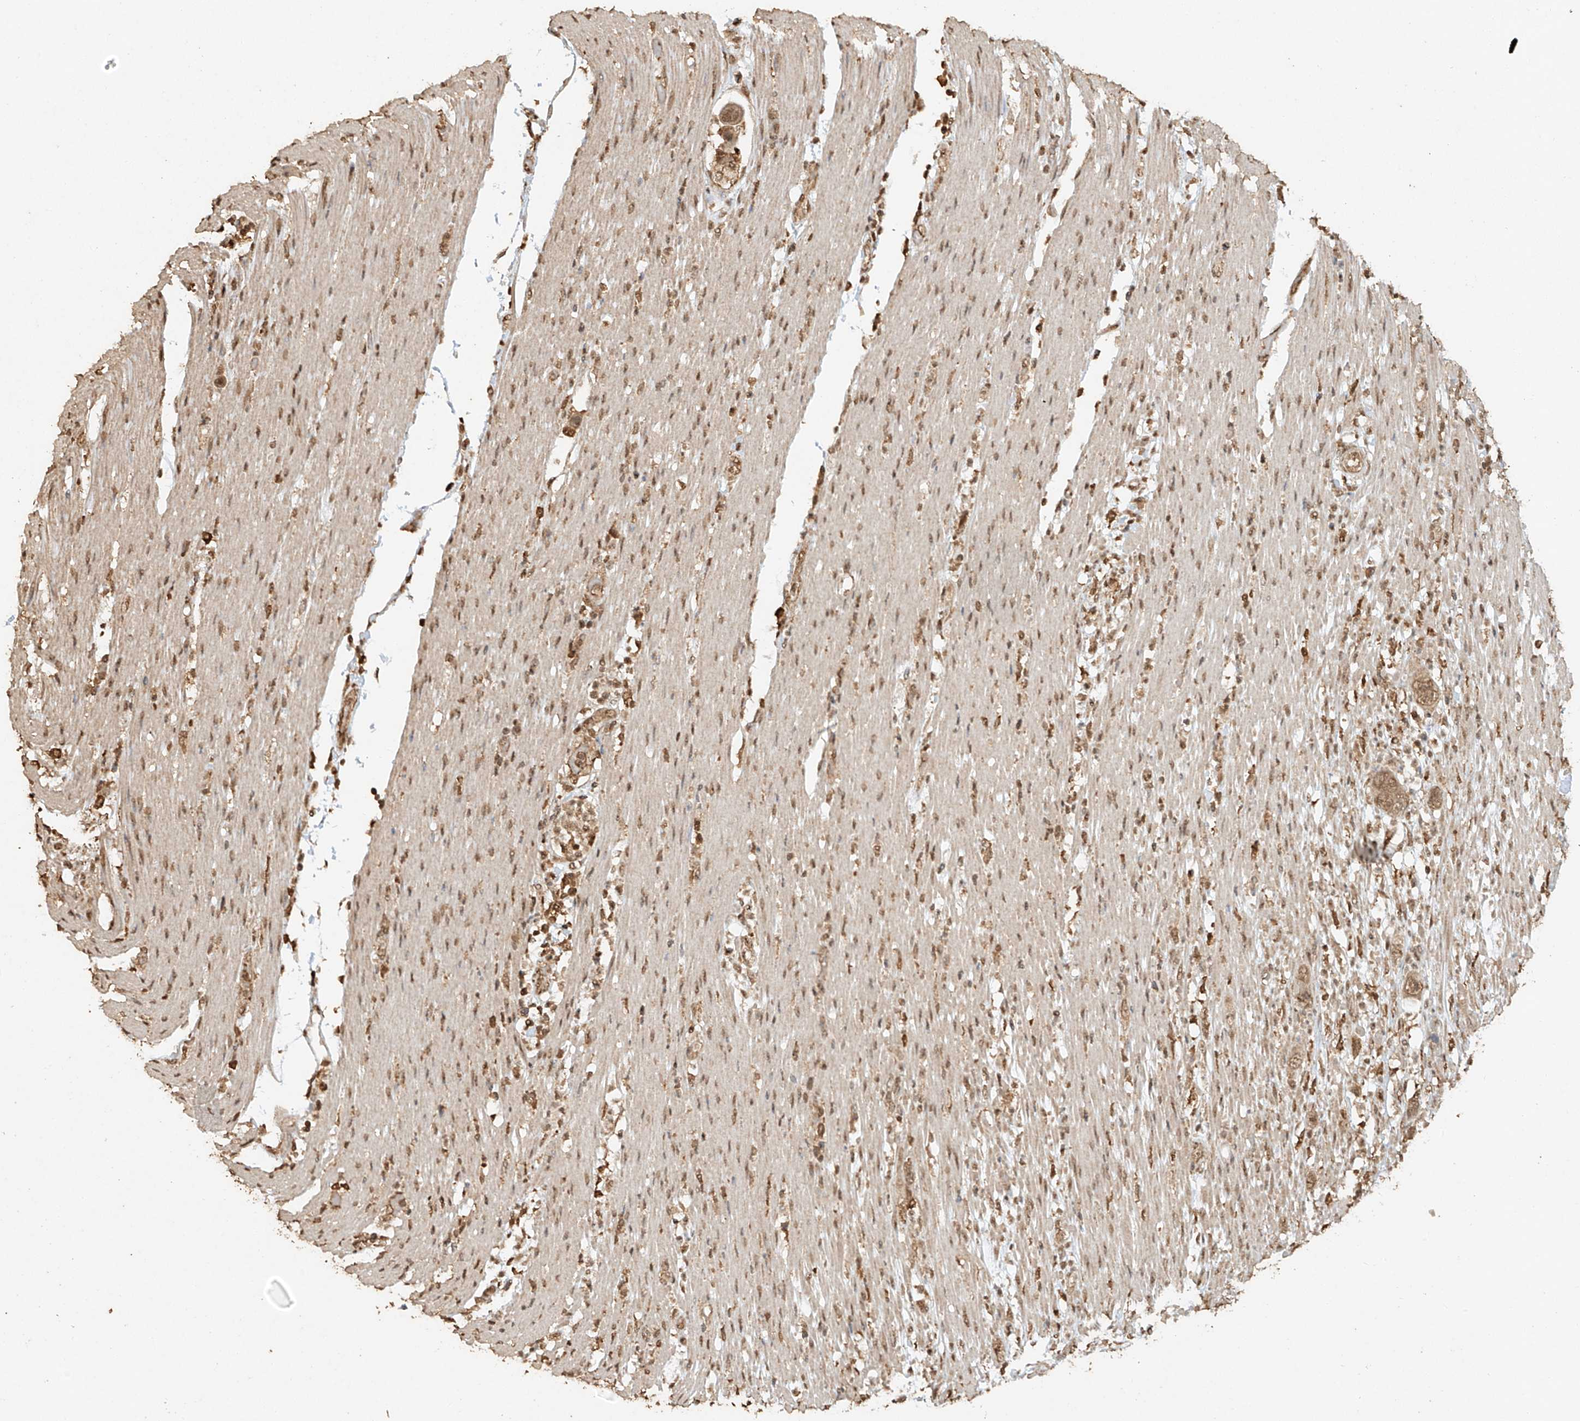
{"staining": {"intensity": "moderate", "quantity": ">75%", "location": "cytoplasmic/membranous,nuclear"}, "tissue": "pancreatic cancer", "cell_type": "Tumor cells", "image_type": "cancer", "snomed": [{"axis": "morphology", "description": "Adenocarcinoma, NOS"}, {"axis": "topography", "description": "Pancreas"}], "caption": "A photomicrograph of human pancreatic cancer stained for a protein demonstrates moderate cytoplasmic/membranous and nuclear brown staining in tumor cells.", "gene": "TIGAR", "patient": {"sex": "female", "age": 71}}